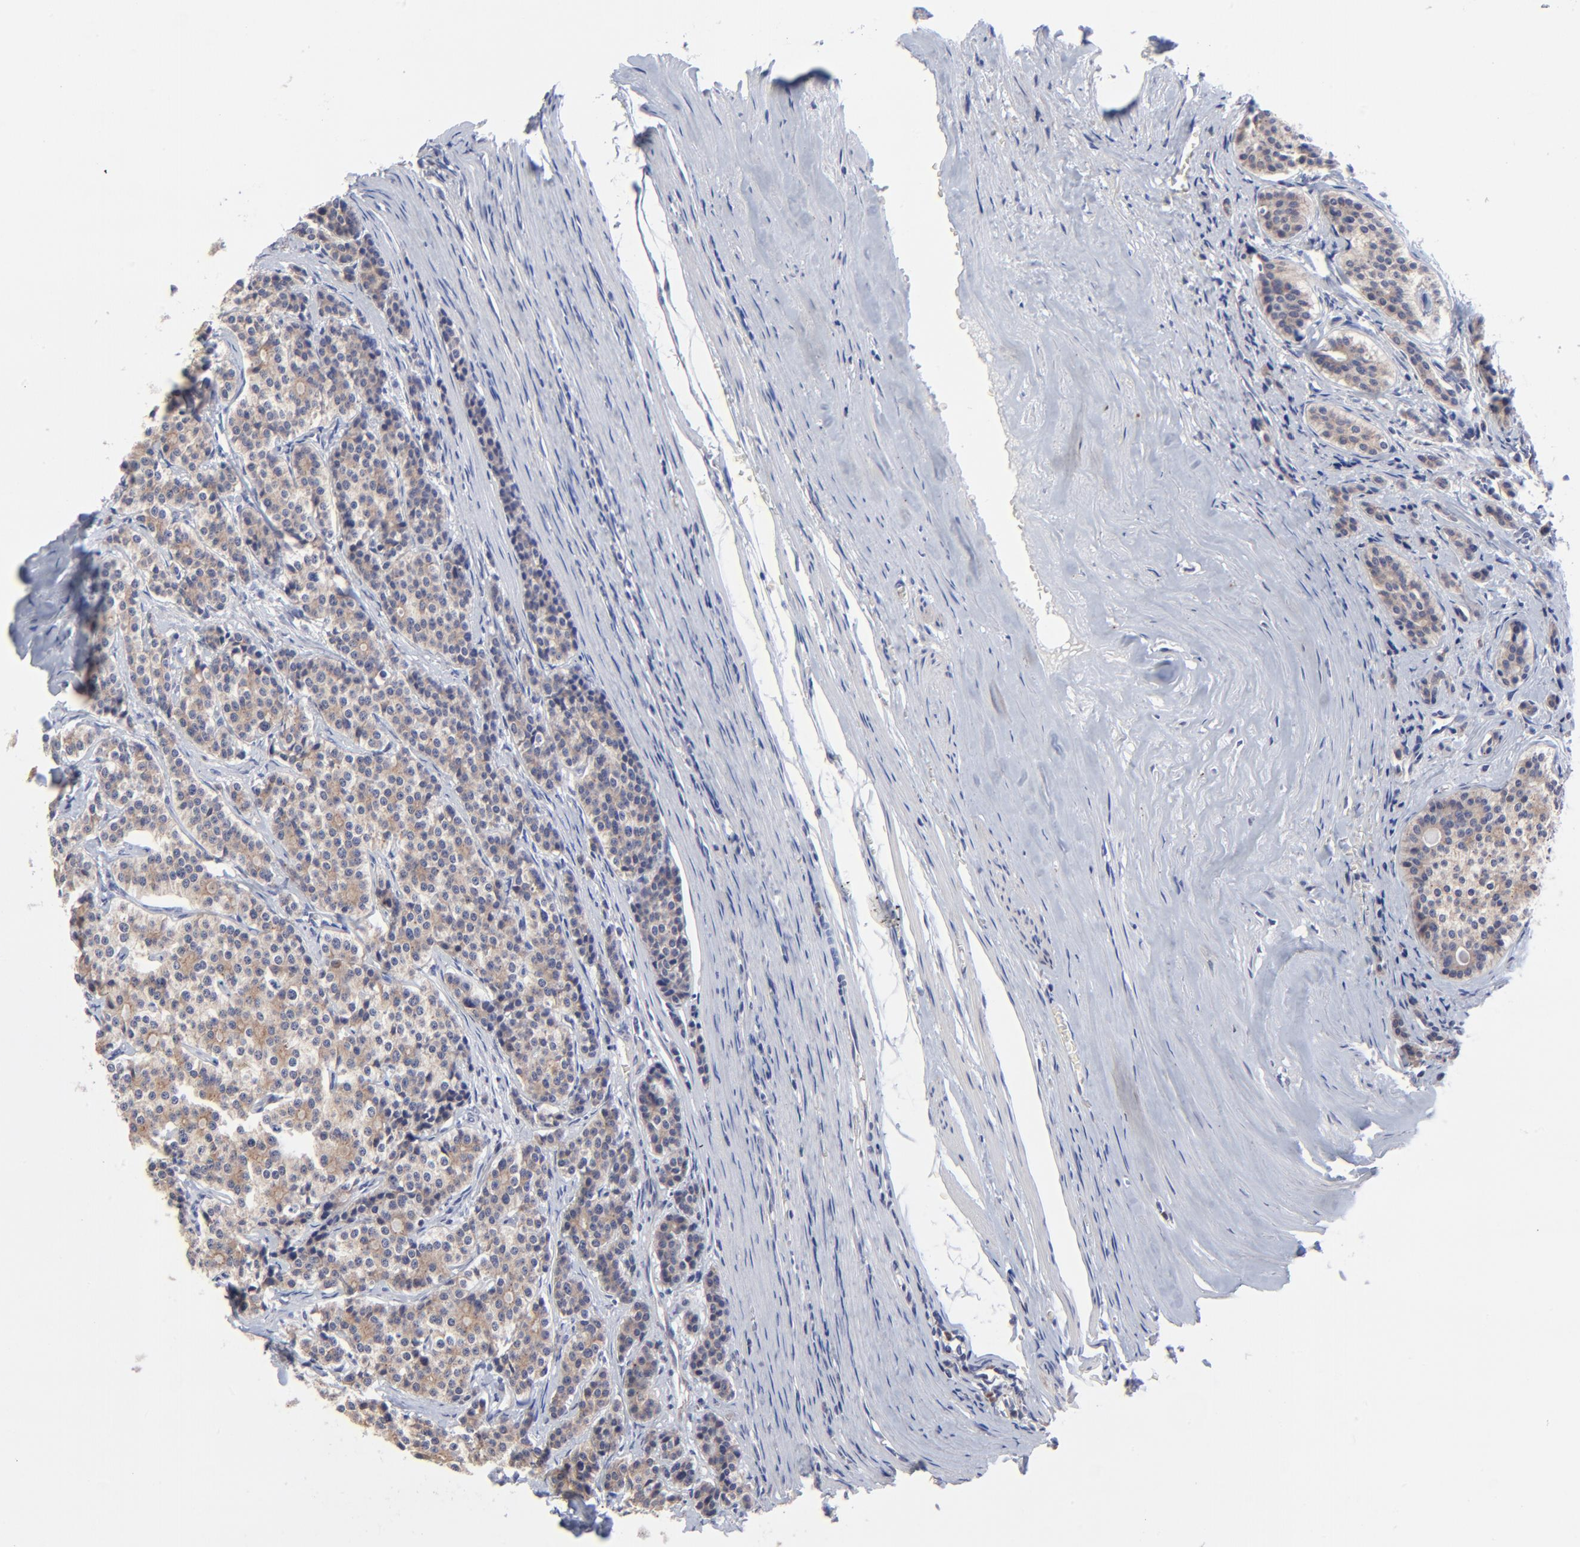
{"staining": {"intensity": "moderate", "quantity": ">75%", "location": "cytoplasmic/membranous"}, "tissue": "carcinoid", "cell_type": "Tumor cells", "image_type": "cancer", "snomed": [{"axis": "morphology", "description": "Carcinoid, malignant, NOS"}, {"axis": "topography", "description": "Small intestine"}], "caption": "Immunohistochemical staining of carcinoid (malignant) shows medium levels of moderate cytoplasmic/membranous protein positivity in approximately >75% of tumor cells.", "gene": "FBXO8", "patient": {"sex": "male", "age": 63}}